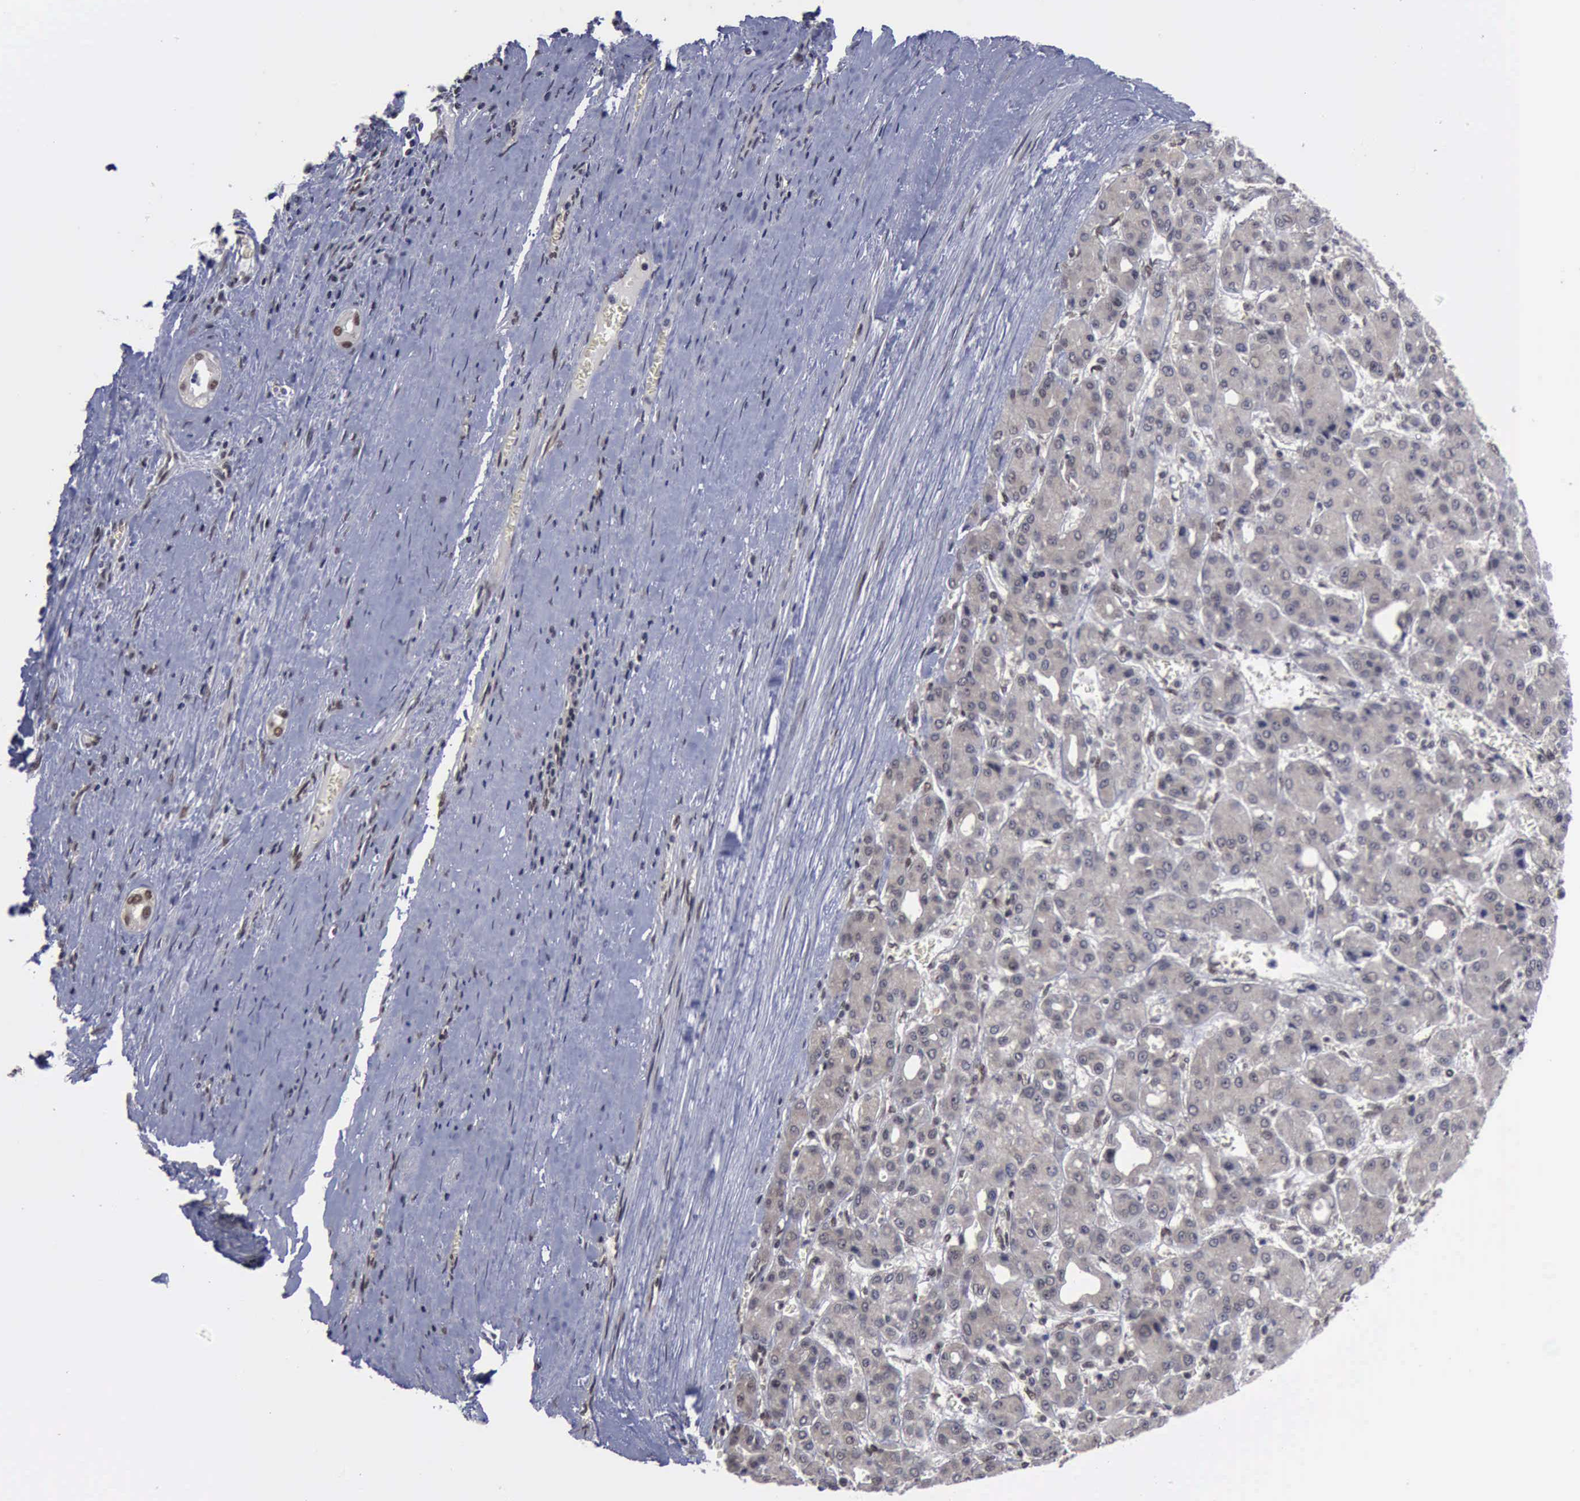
{"staining": {"intensity": "weak", "quantity": "25%-75%", "location": "cytoplasmic/membranous,nuclear"}, "tissue": "liver cancer", "cell_type": "Tumor cells", "image_type": "cancer", "snomed": [{"axis": "morphology", "description": "Carcinoma, Hepatocellular, NOS"}, {"axis": "topography", "description": "Liver"}], "caption": "The photomicrograph exhibits a brown stain indicating the presence of a protein in the cytoplasmic/membranous and nuclear of tumor cells in liver cancer. Ihc stains the protein of interest in brown and the nuclei are stained blue.", "gene": "RTCB", "patient": {"sex": "male", "age": 69}}